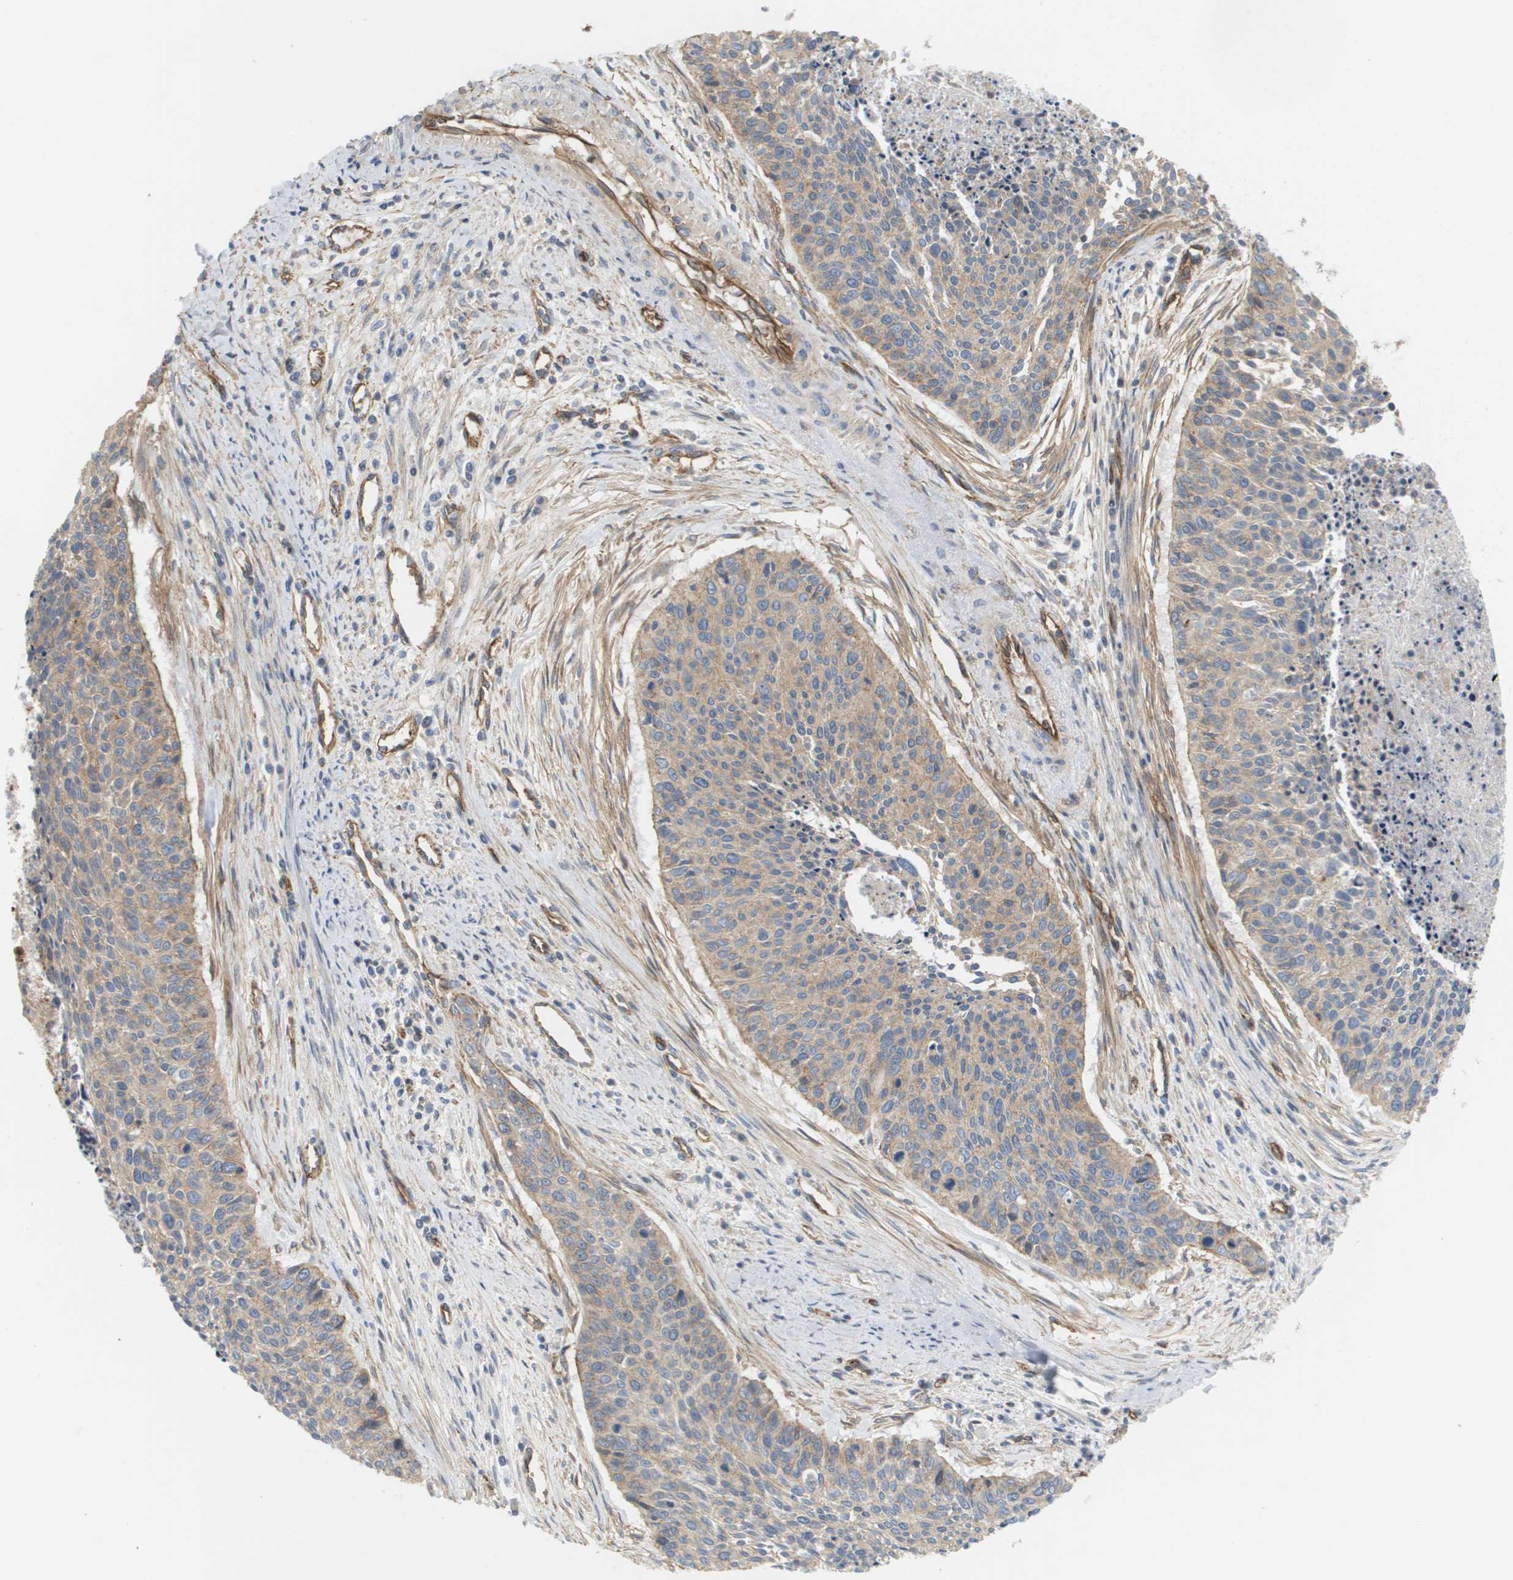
{"staining": {"intensity": "weak", "quantity": ">75%", "location": "cytoplasmic/membranous"}, "tissue": "cervical cancer", "cell_type": "Tumor cells", "image_type": "cancer", "snomed": [{"axis": "morphology", "description": "Squamous cell carcinoma, NOS"}, {"axis": "topography", "description": "Cervix"}], "caption": "Protein analysis of cervical cancer (squamous cell carcinoma) tissue shows weak cytoplasmic/membranous positivity in approximately >75% of tumor cells.", "gene": "SGMS2", "patient": {"sex": "female", "age": 55}}